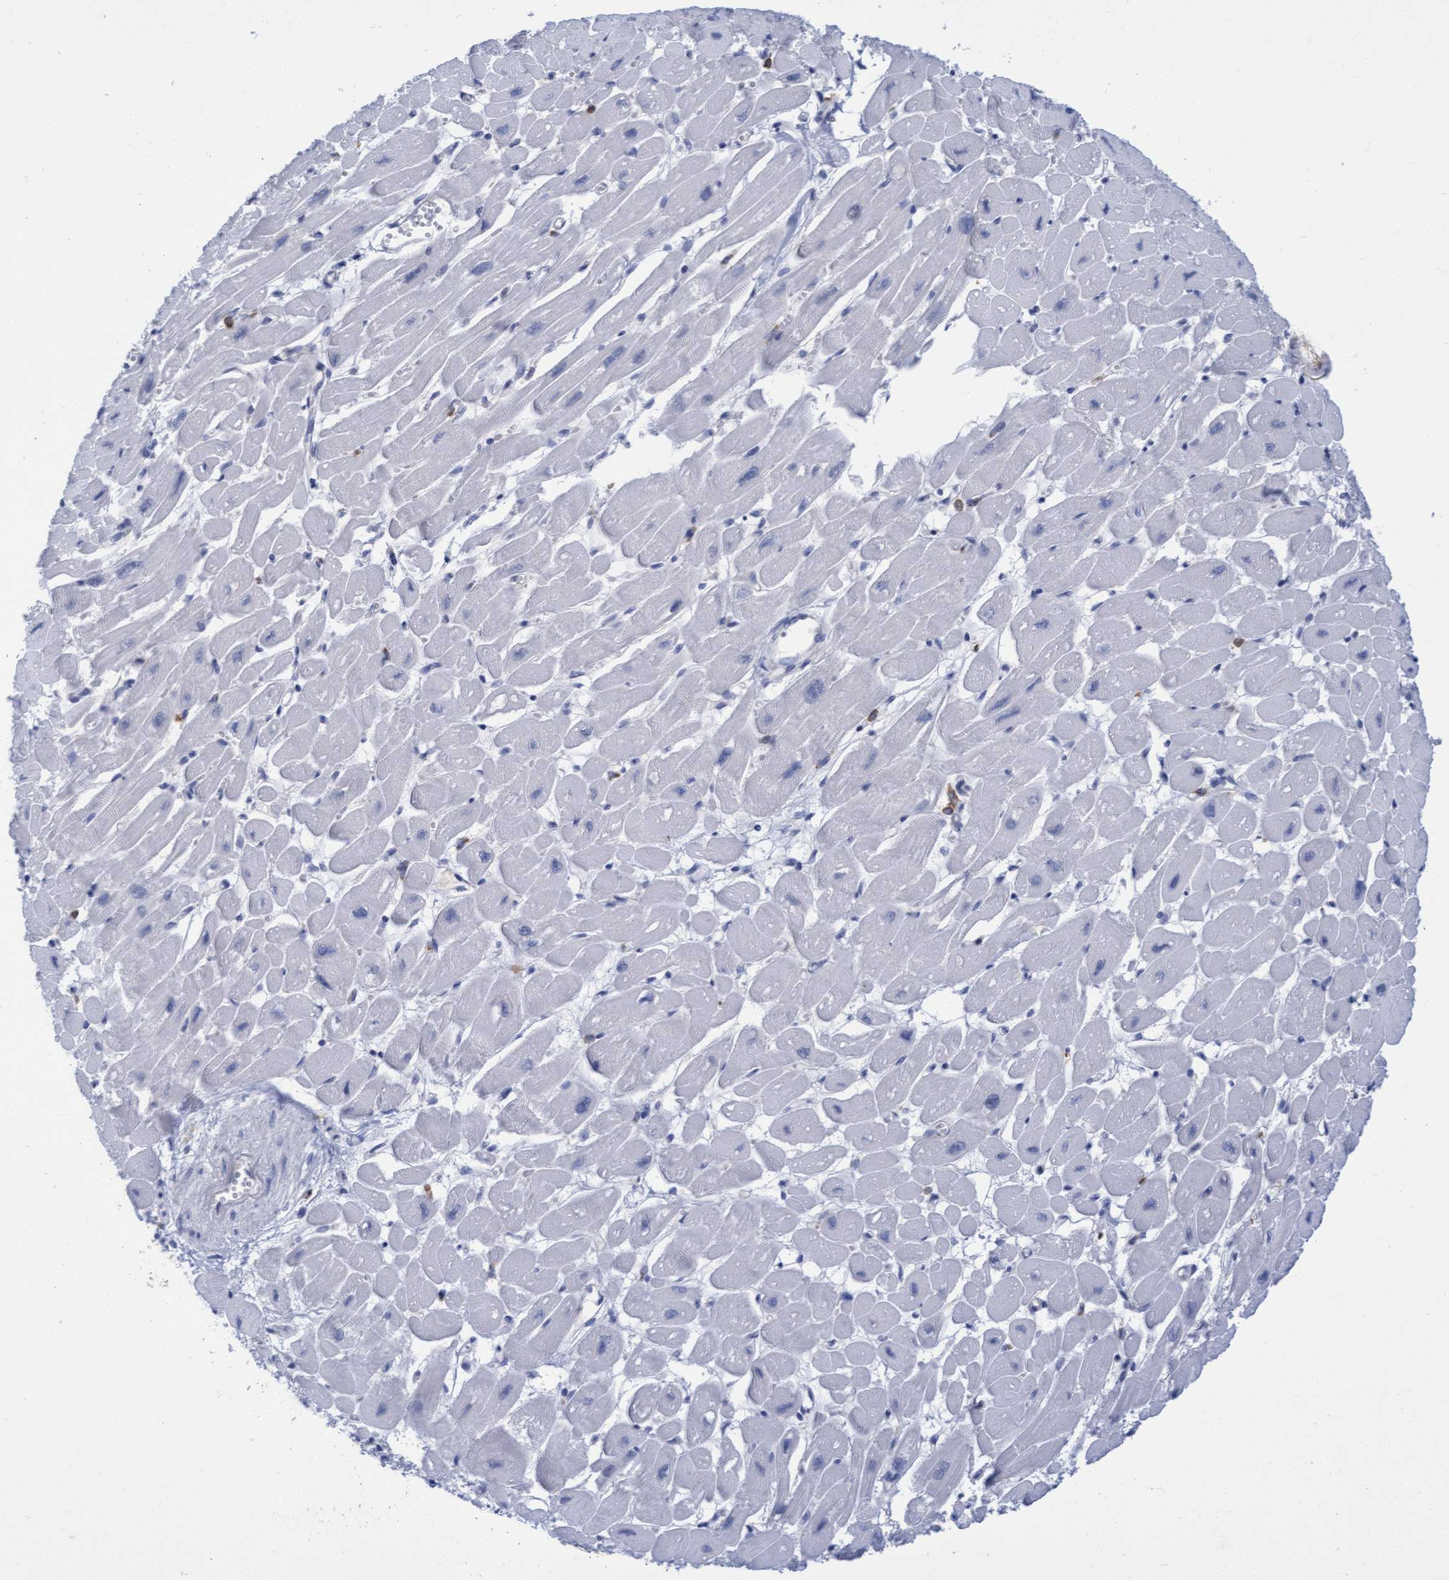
{"staining": {"intensity": "negative", "quantity": "none", "location": "none"}, "tissue": "heart muscle", "cell_type": "Cardiomyocytes", "image_type": "normal", "snomed": [{"axis": "morphology", "description": "Normal tissue, NOS"}, {"axis": "topography", "description": "Heart"}], "caption": "The histopathology image shows no significant staining in cardiomyocytes of heart muscle. The staining is performed using DAB brown chromogen with nuclei counter-stained in using hematoxylin.", "gene": "FNBP1", "patient": {"sex": "female", "age": 54}}